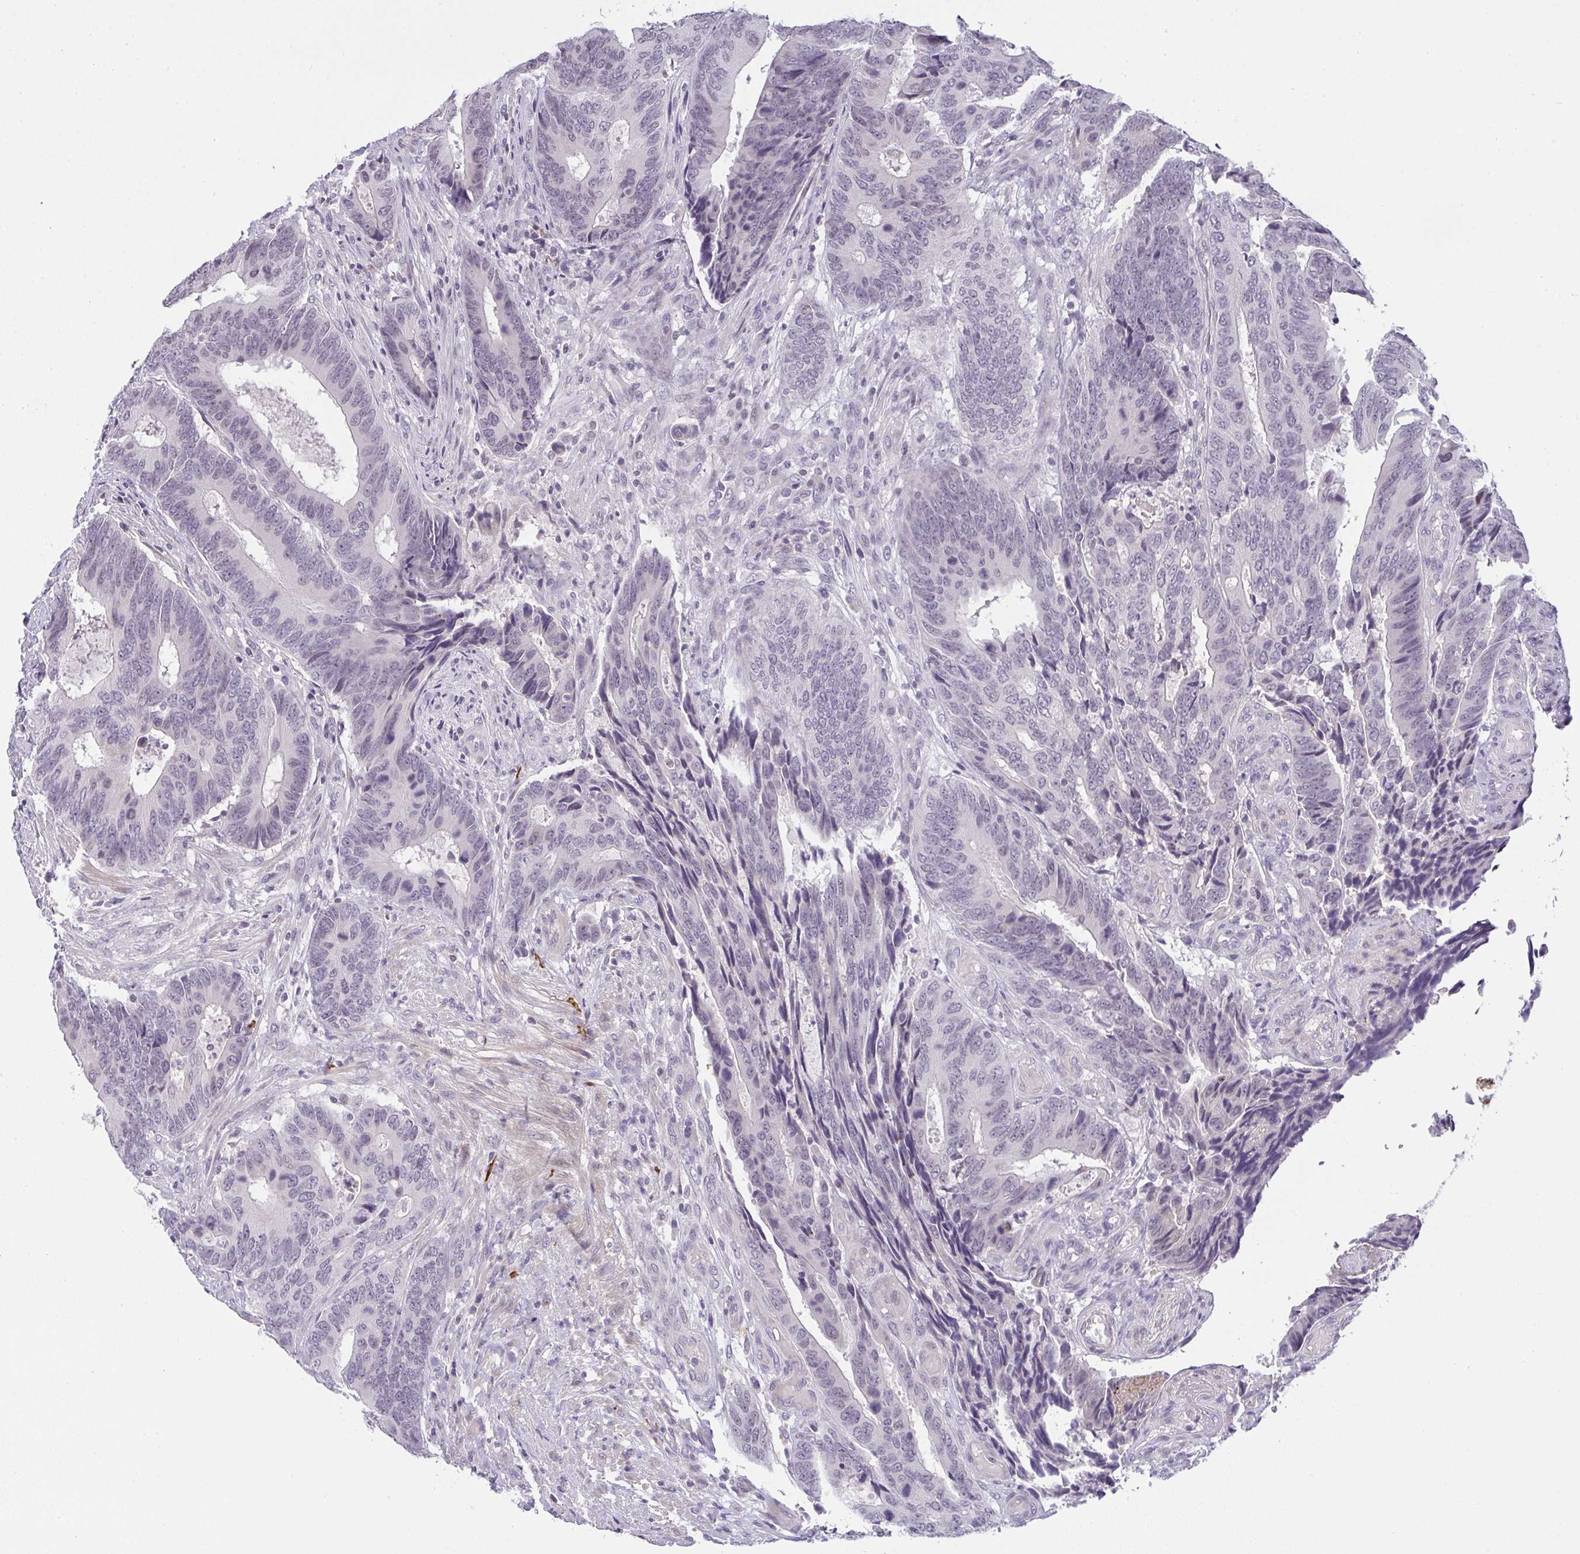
{"staining": {"intensity": "negative", "quantity": "none", "location": "none"}, "tissue": "colorectal cancer", "cell_type": "Tumor cells", "image_type": "cancer", "snomed": [{"axis": "morphology", "description": "Adenocarcinoma, NOS"}, {"axis": "topography", "description": "Colon"}], "caption": "The photomicrograph exhibits no staining of tumor cells in colorectal adenocarcinoma.", "gene": "CACNA1S", "patient": {"sex": "male", "age": 87}}